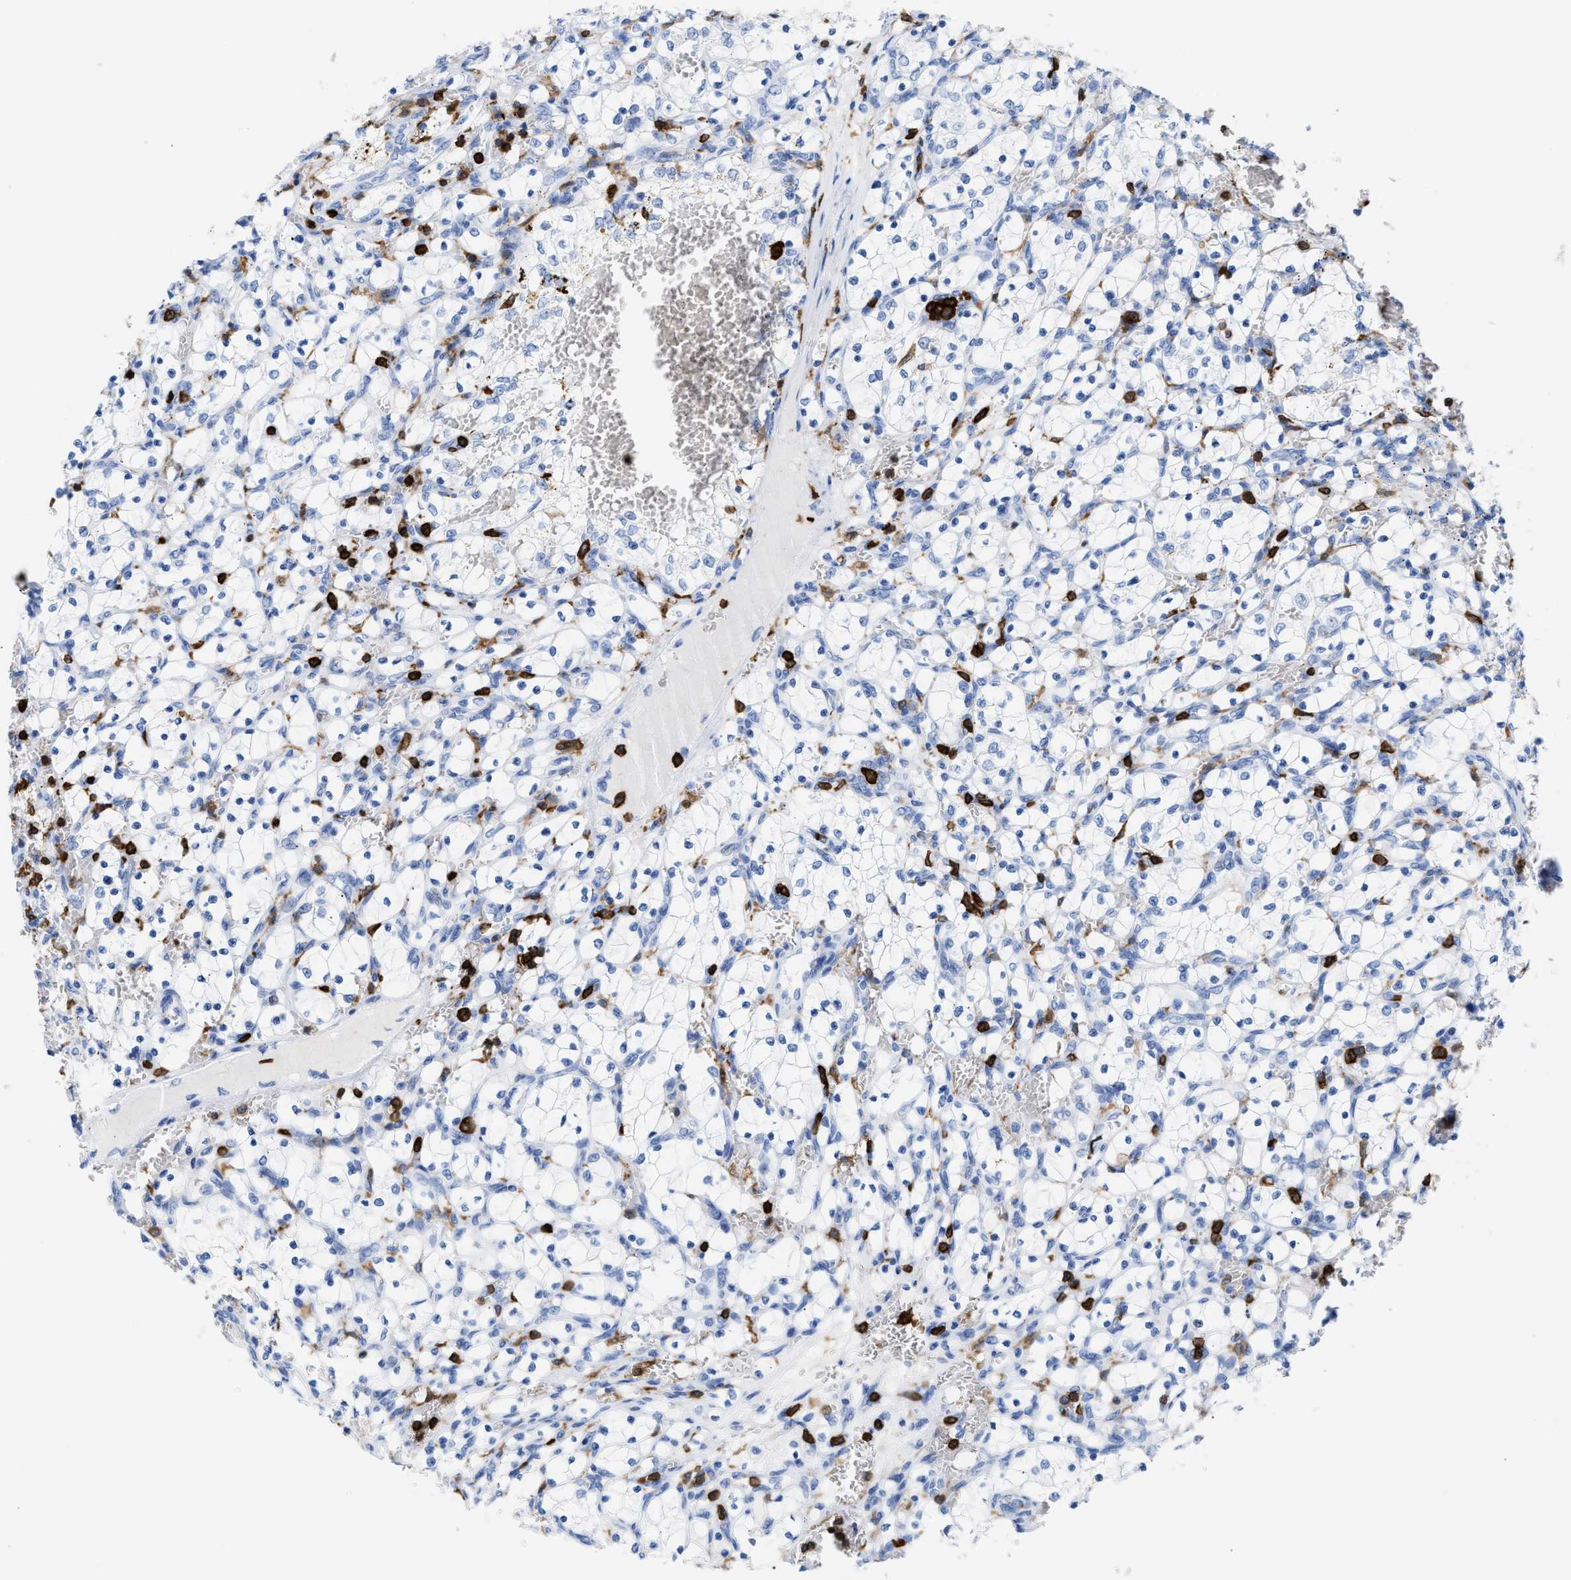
{"staining": {"intensity": "negative", "quantity": "none", "location": "none"}, "tissue": "renal cancer", "cell_type": "Tumor cells", "image_type": "cancer", "snomed": [{"axis": "morphology", "description": "Adenocarcinoma, NOS"}, {"axis": "topography", "description": "Kidney"}], "caption": "Immunohistochemistry histopathology image of renal cancer stained for a protein (brown), which demonstrates no expression in tumor cells.", "gene": "LCP1", "patient": {"sex": "female", "age": 69}}